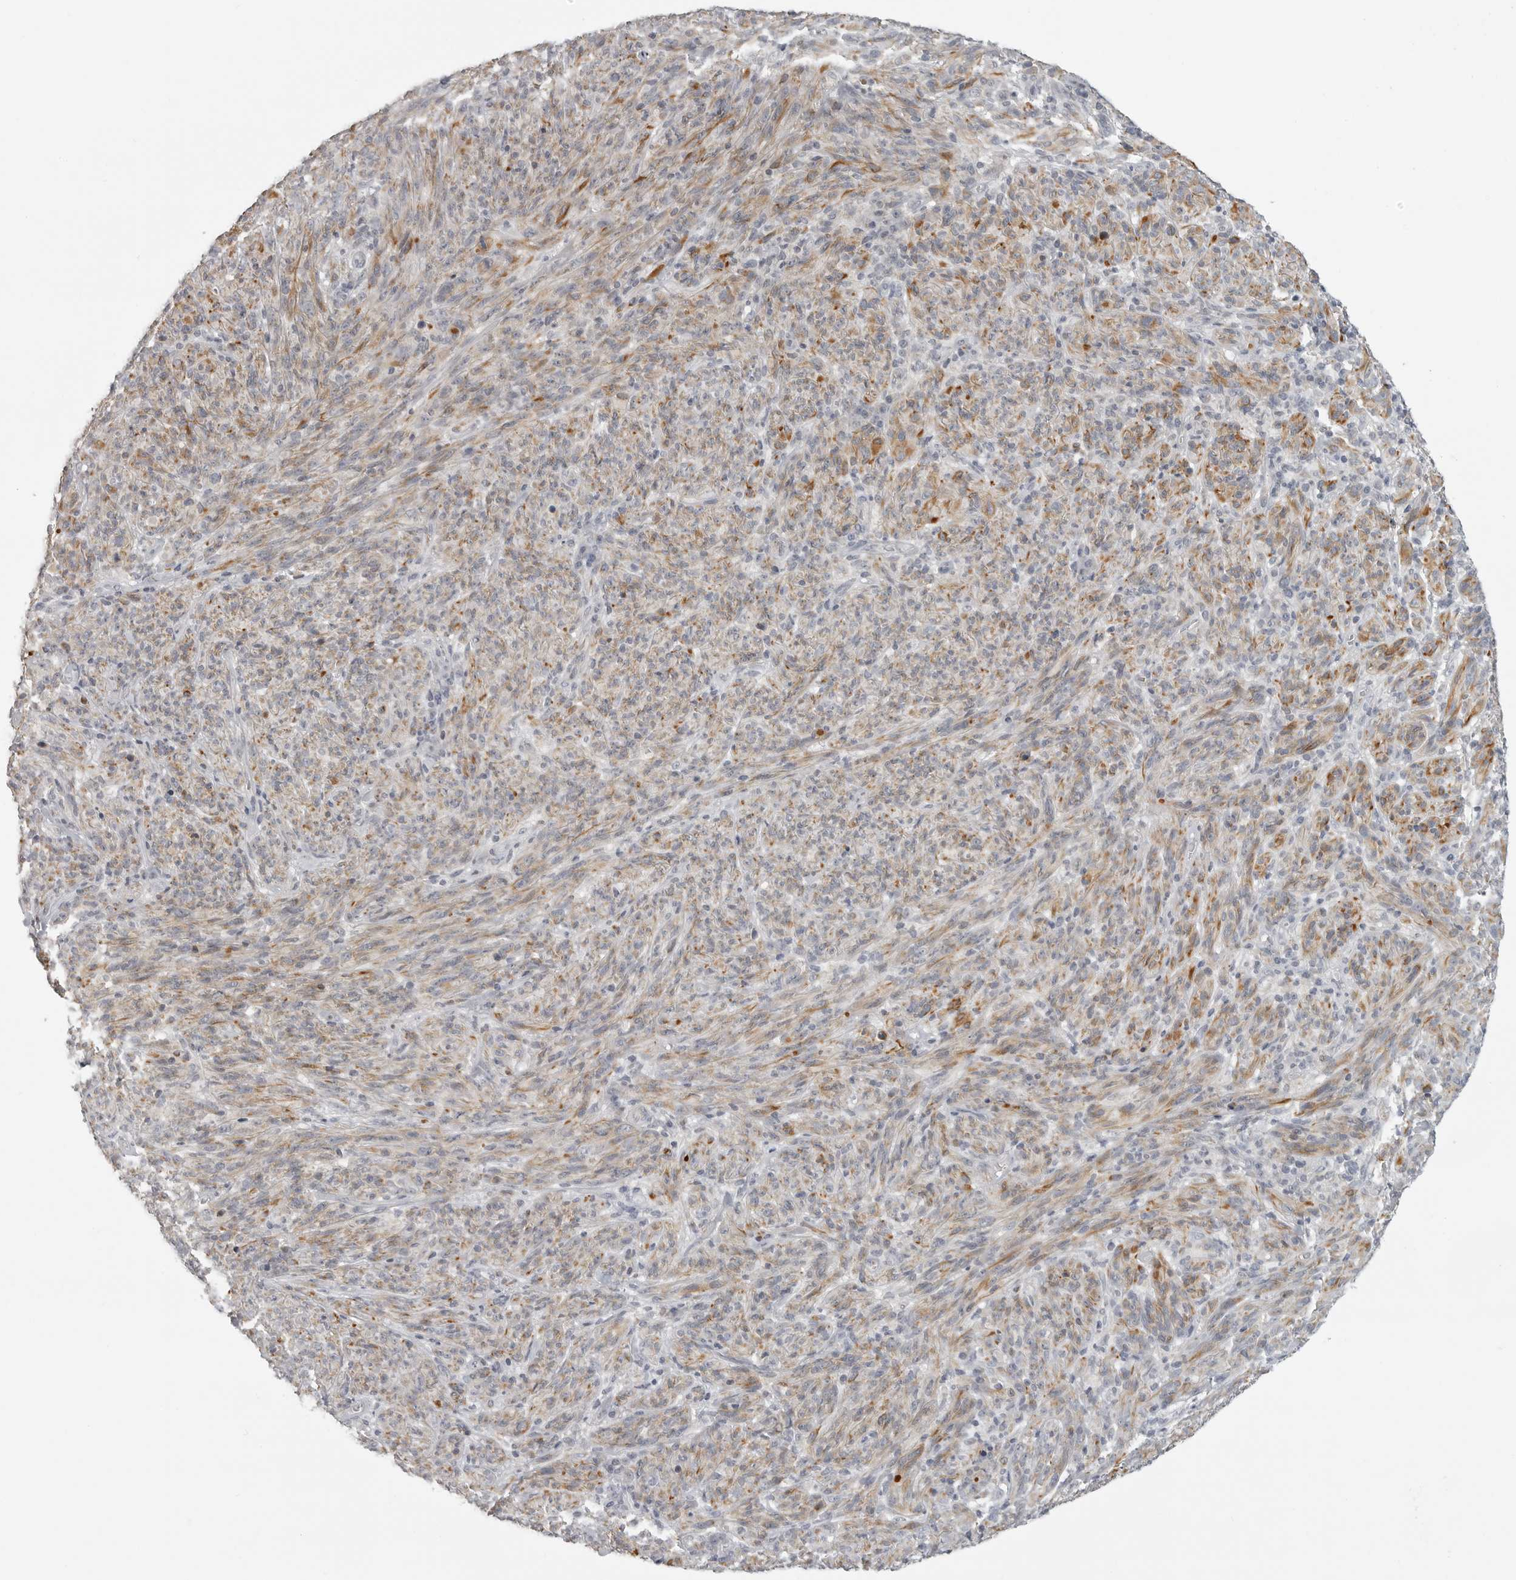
{"staining": {"intensity": "moderate", "quantity": "<25%", "location": "cytoplasmic/membranous"}, "tissue": "melanoma", "cell_type": "Tumor cells", "image_type": "cancer", "snomed": [{"axis": "morphology", "description": "Malignant melanoma, NOS"}, {"axis": "topography", "description": "Skin of head"}], "caption": "High-power microscopy captured an immunohistochemistry (IHC) histopathology image of melanoma, revealing moderate cytoplasmic/membranous staining in about <25% of tumor cells.", "gene": "RXFP3", "patient": {"sex": "male", "age": 96}}